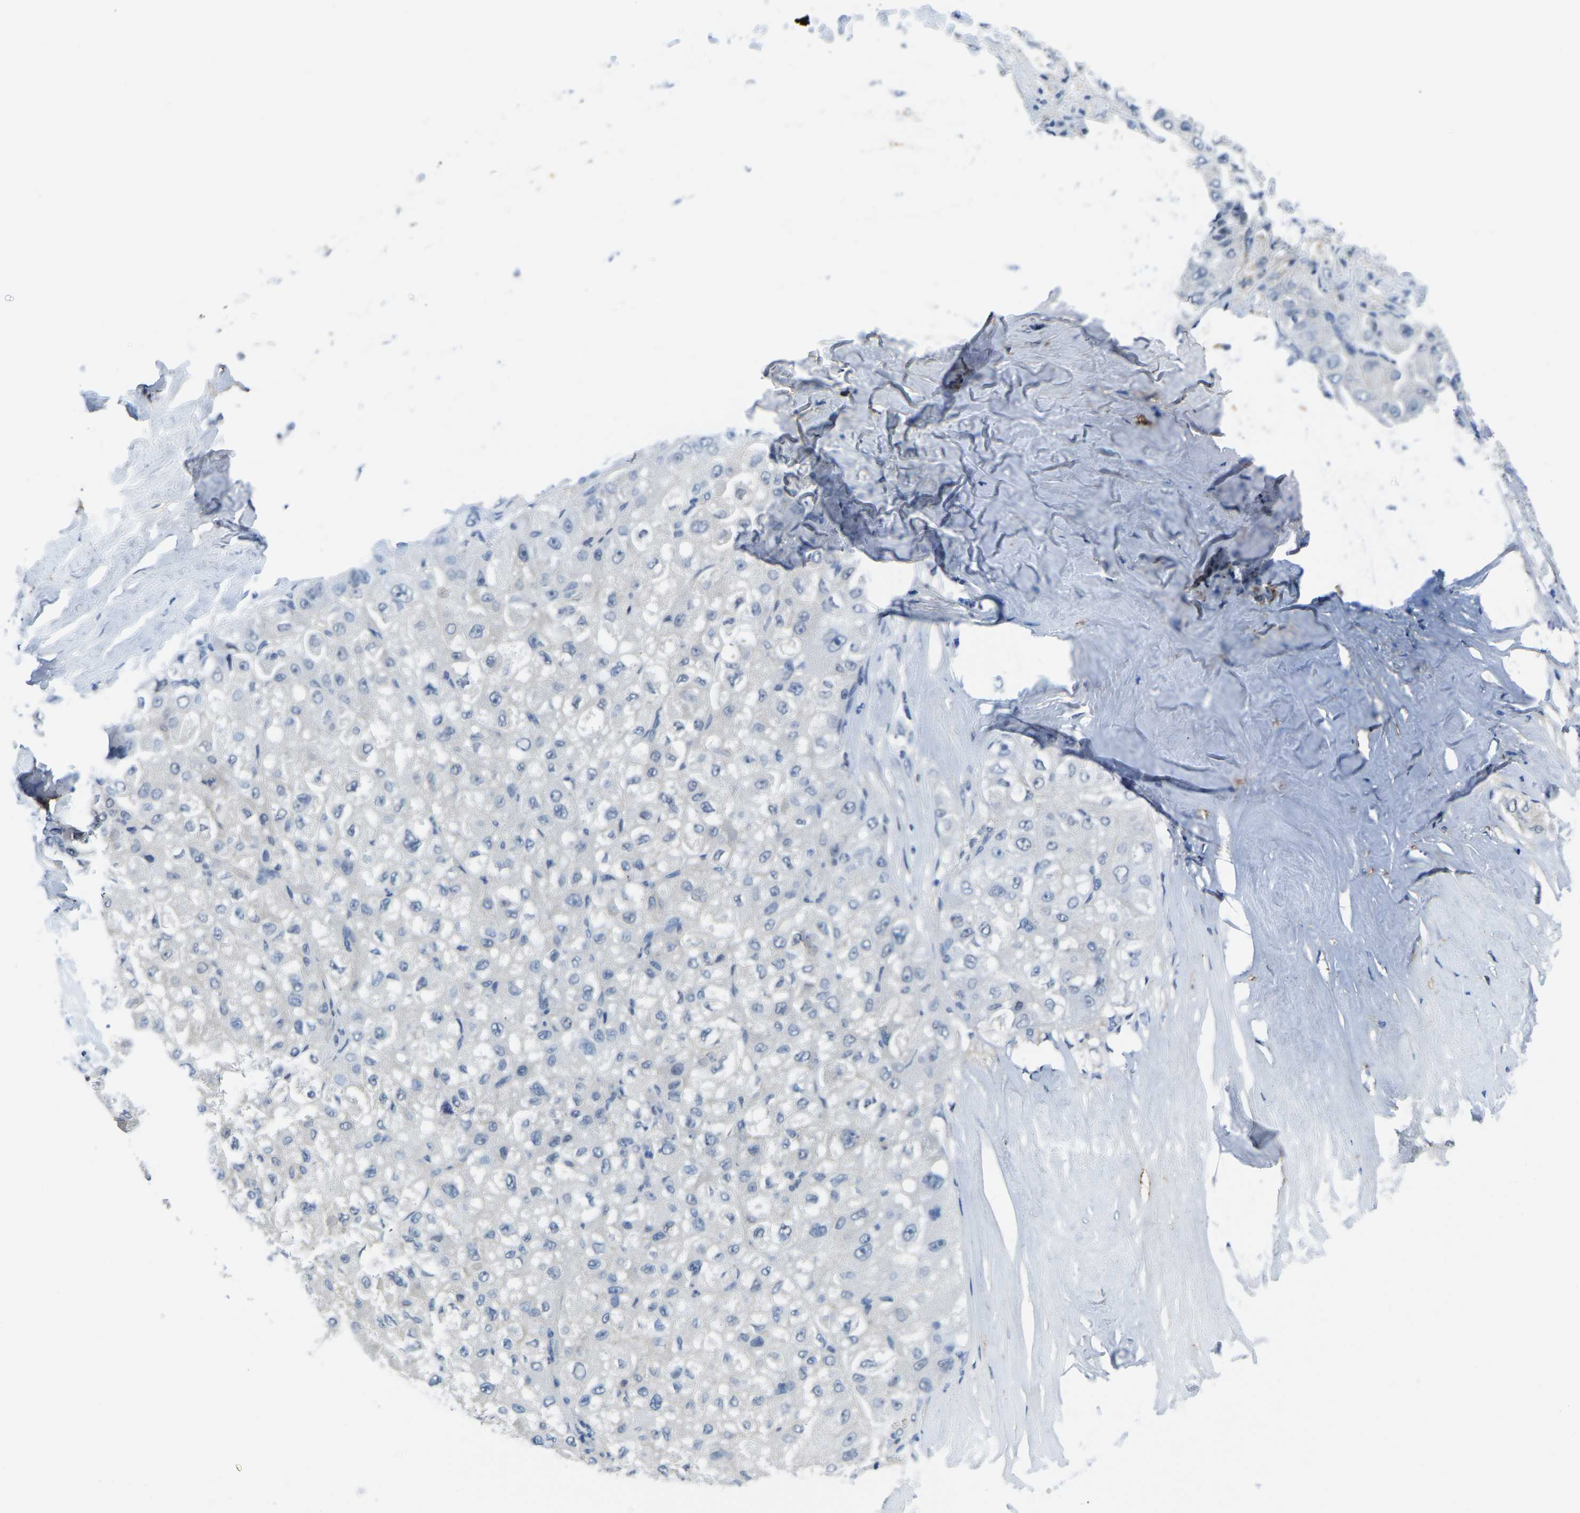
{"staining": {"intensity": "negative", "quantity": "none", "location": "none"}, "tissue": "liver cancer", "cell_type": "Tumor cells", "image_type": "cancer", "snomed": [{"axis": "morphology", "description": "Carcinoma, Hepatocellular, NOS"}, {"axis": "topography", "description": "Liver"}], "caption": "Human liver hepatocellular carcinoma stained for a protein using immunohistochemistry displays no positivity in tumor cells.", "gene": "SSH3", "patient": {"sex": "male", "age": 80}}